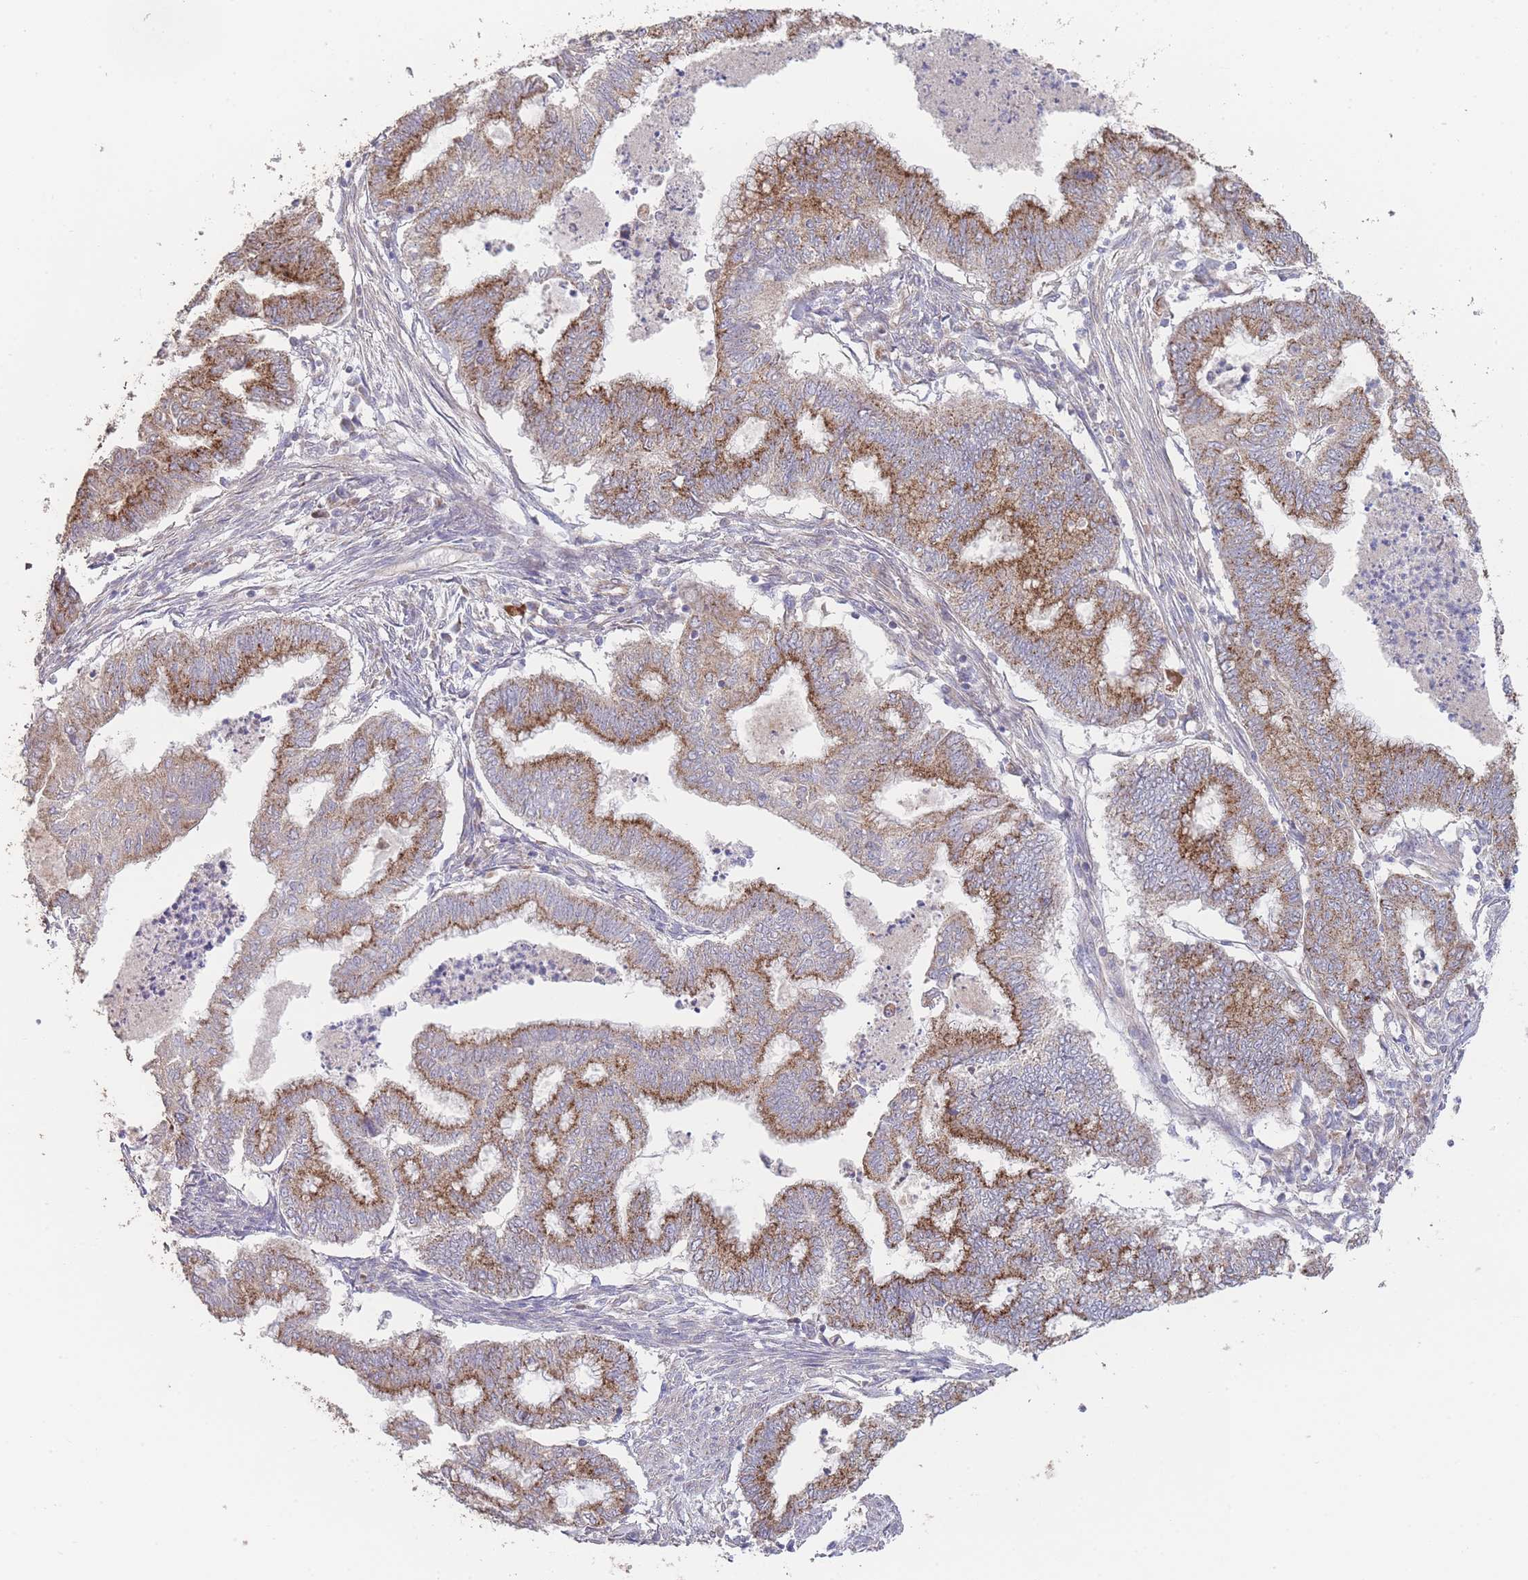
{"staining": {"intensity": "moderate", "quantity": ">75%", "location": "cytoplasmic/membranous"}, "tissue": "endometrial cancer", "cell_type": "Tumor cells", "image_type": "cancer", "snomed": [{"axis": "morphology", "description": "Adenocarcinoma, NOS"}, {"axis": "topography", "description": "Endometrium"}], "caption": "A brown stain highlights moderate cytoplasmic/membranous positivity of a protein in endometrial cancer (adenocarcinoma) tumor cells. The staining is performed using DAB (3,3'-diaminobenzidine) brown chromogen to label protein expression. The nuclei are counter-stained blue using hematoxylin.", "gene": "PXMP4", "patient": {"sex": "female", "age": 79}}